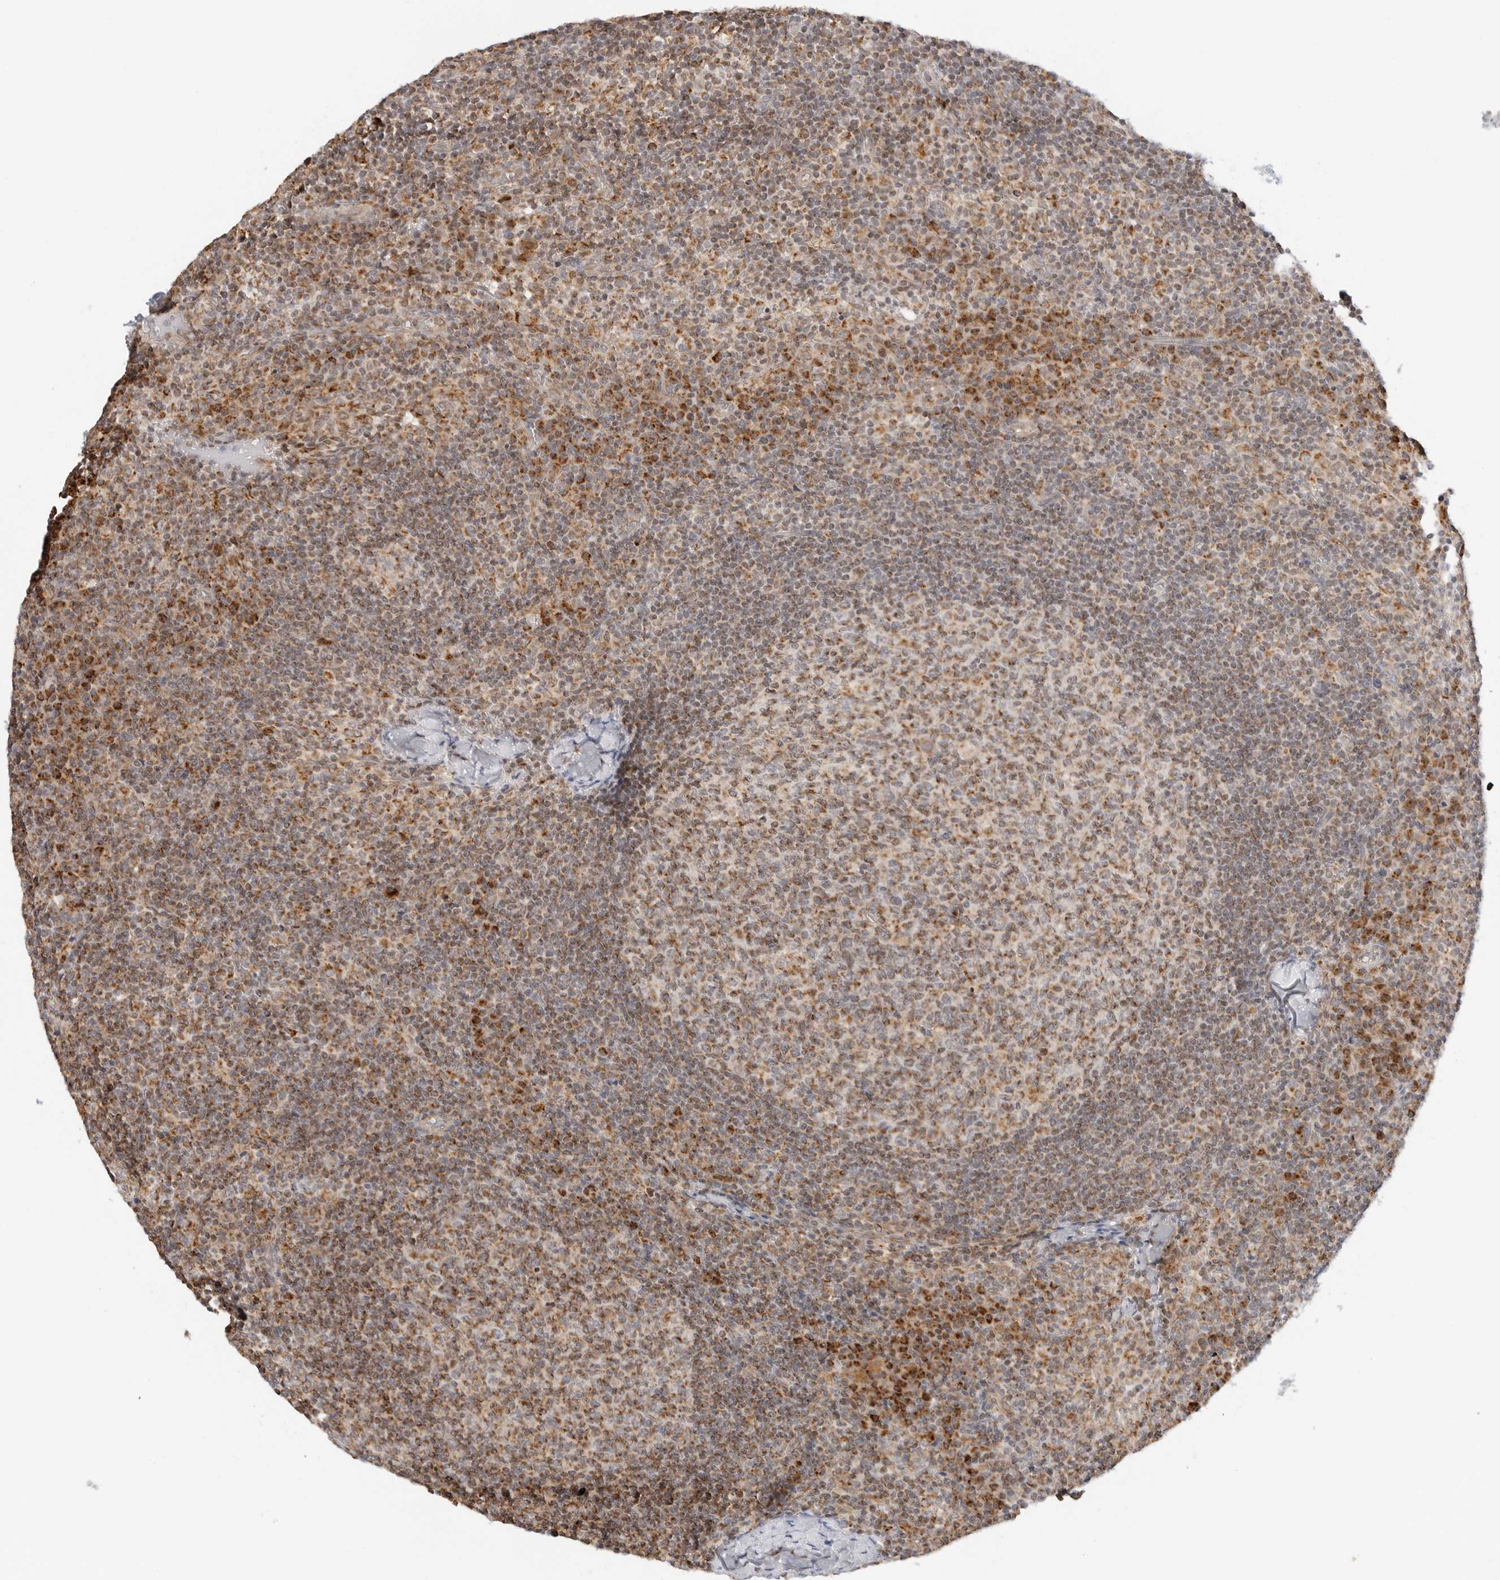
{"staining": {"intensity": "moderate", "quantity": ">75%", "location": "cytoplasmic/membranous"}, "tissue": "lymph node", "cell_type": "Germinal center cells", "image_type": "normal", "snomed": [{"axis": "morphology", "description": "Normal tissue, NOS"}, {"axis": "morphology", "description": "Inflammation, NOS"}, {"axis": "topography", "description": "Lymph node"}], "caption": "IHC (DAB (3,3'-diaminobenzidine)) staining of normal human lymph node shows moderate cytoplasmic/membranous protein expression in about >75% of germinal center cells.", "gene": "DYRK4", "patient": {"sex": "male", "age": 55}}